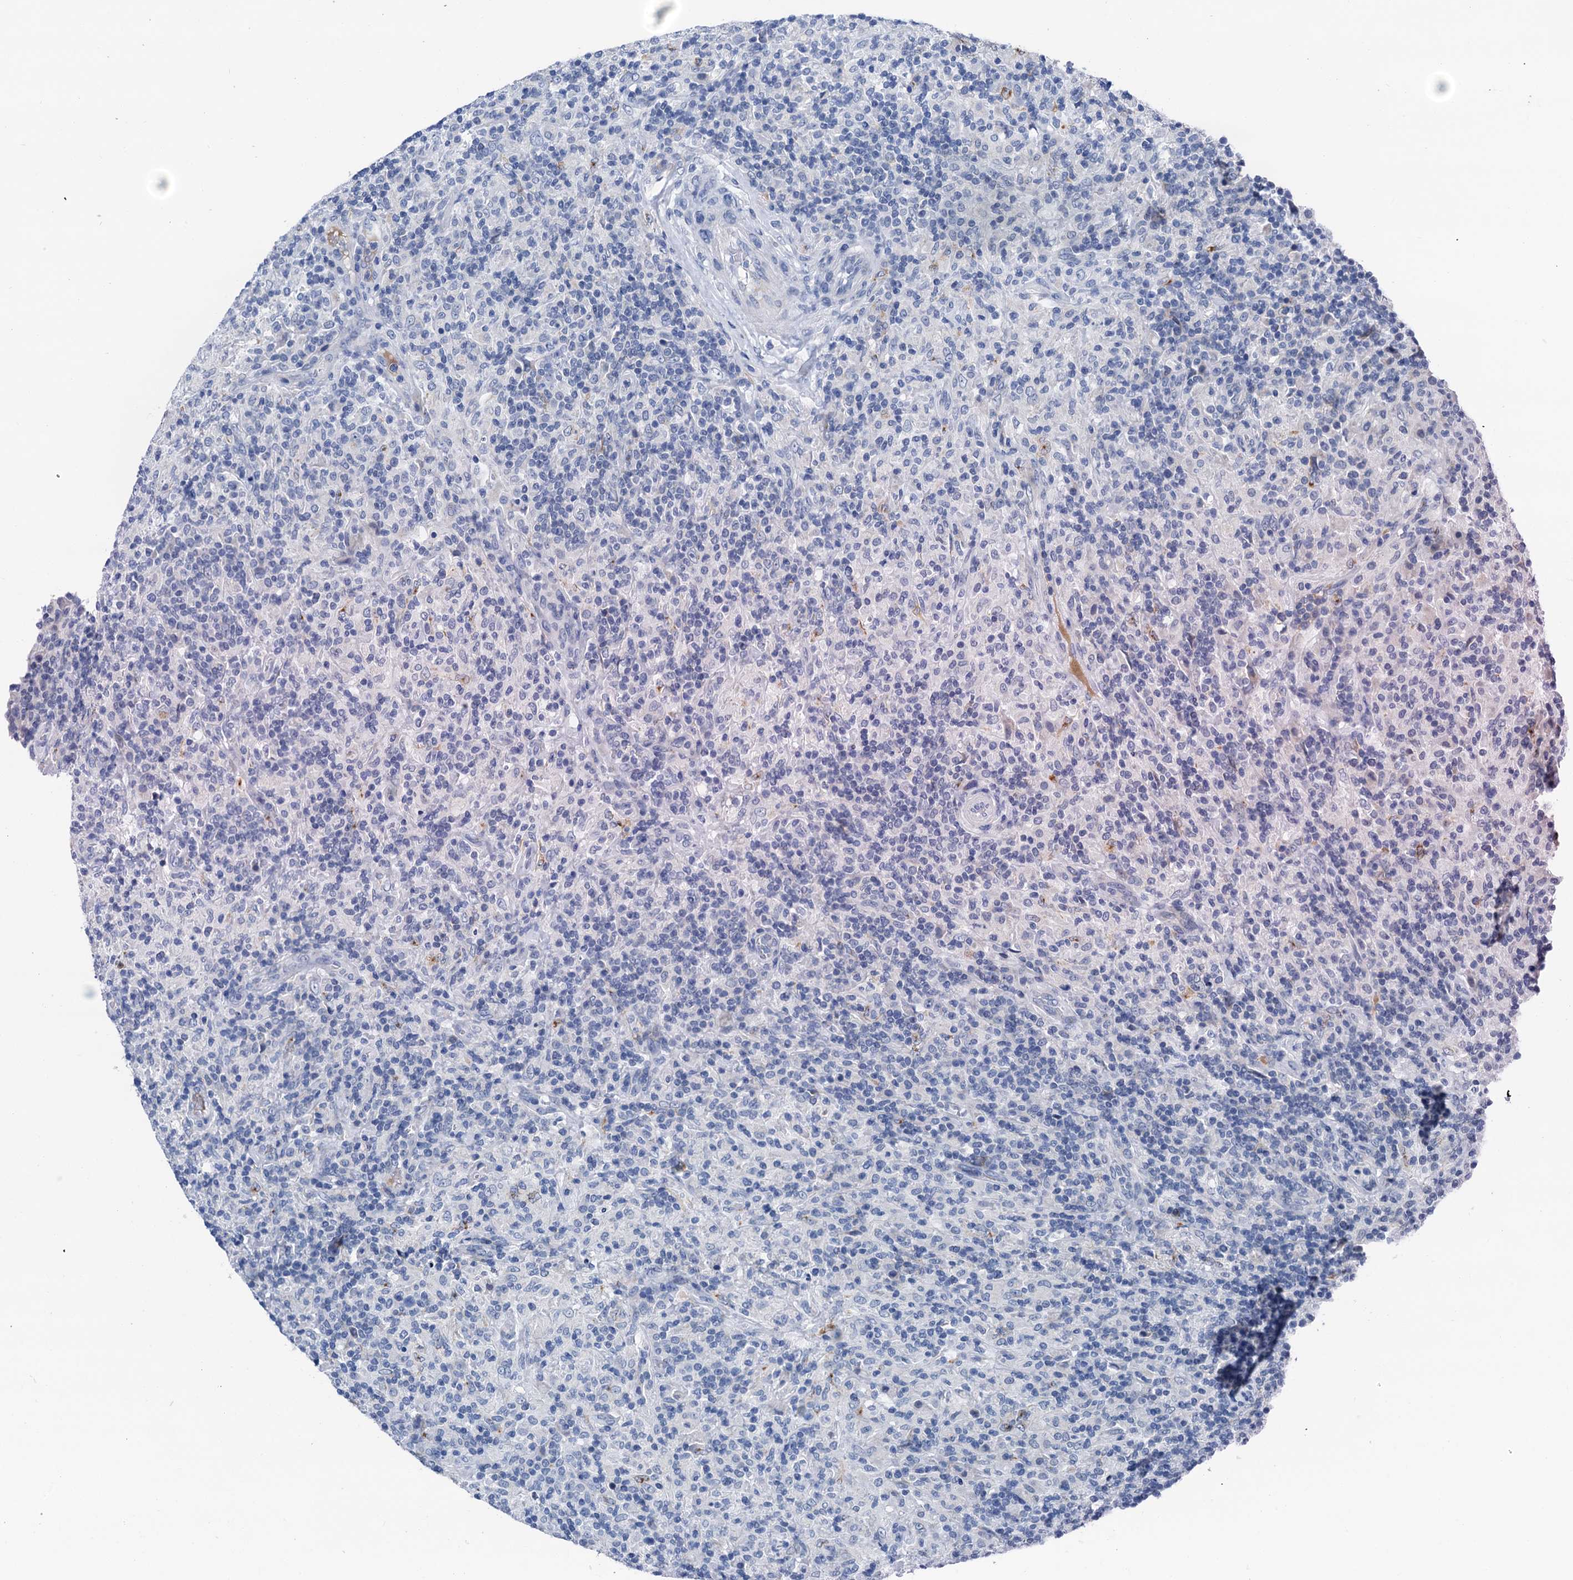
{"staining": {"intensity": "negative", "quantity": "none", "location": "none"}, "tissue": "lymphoma", "cell_type": "Tumor cells", "image_type": "cancer", "snomed": [{"axis": "morphology", "description": "Hodgkin's disease, NOS"}, {"axis": "topography", "description": "Lymph node"}], "caption": "Protein analysis of Hodgkin's disease exhibits no significant expression in tumor cells. (DAB (3,3'-diaminobenzidine) IHC, high magnification).", "gene": "SHLD1", "patient": {"sex": "male", "age": 70}}